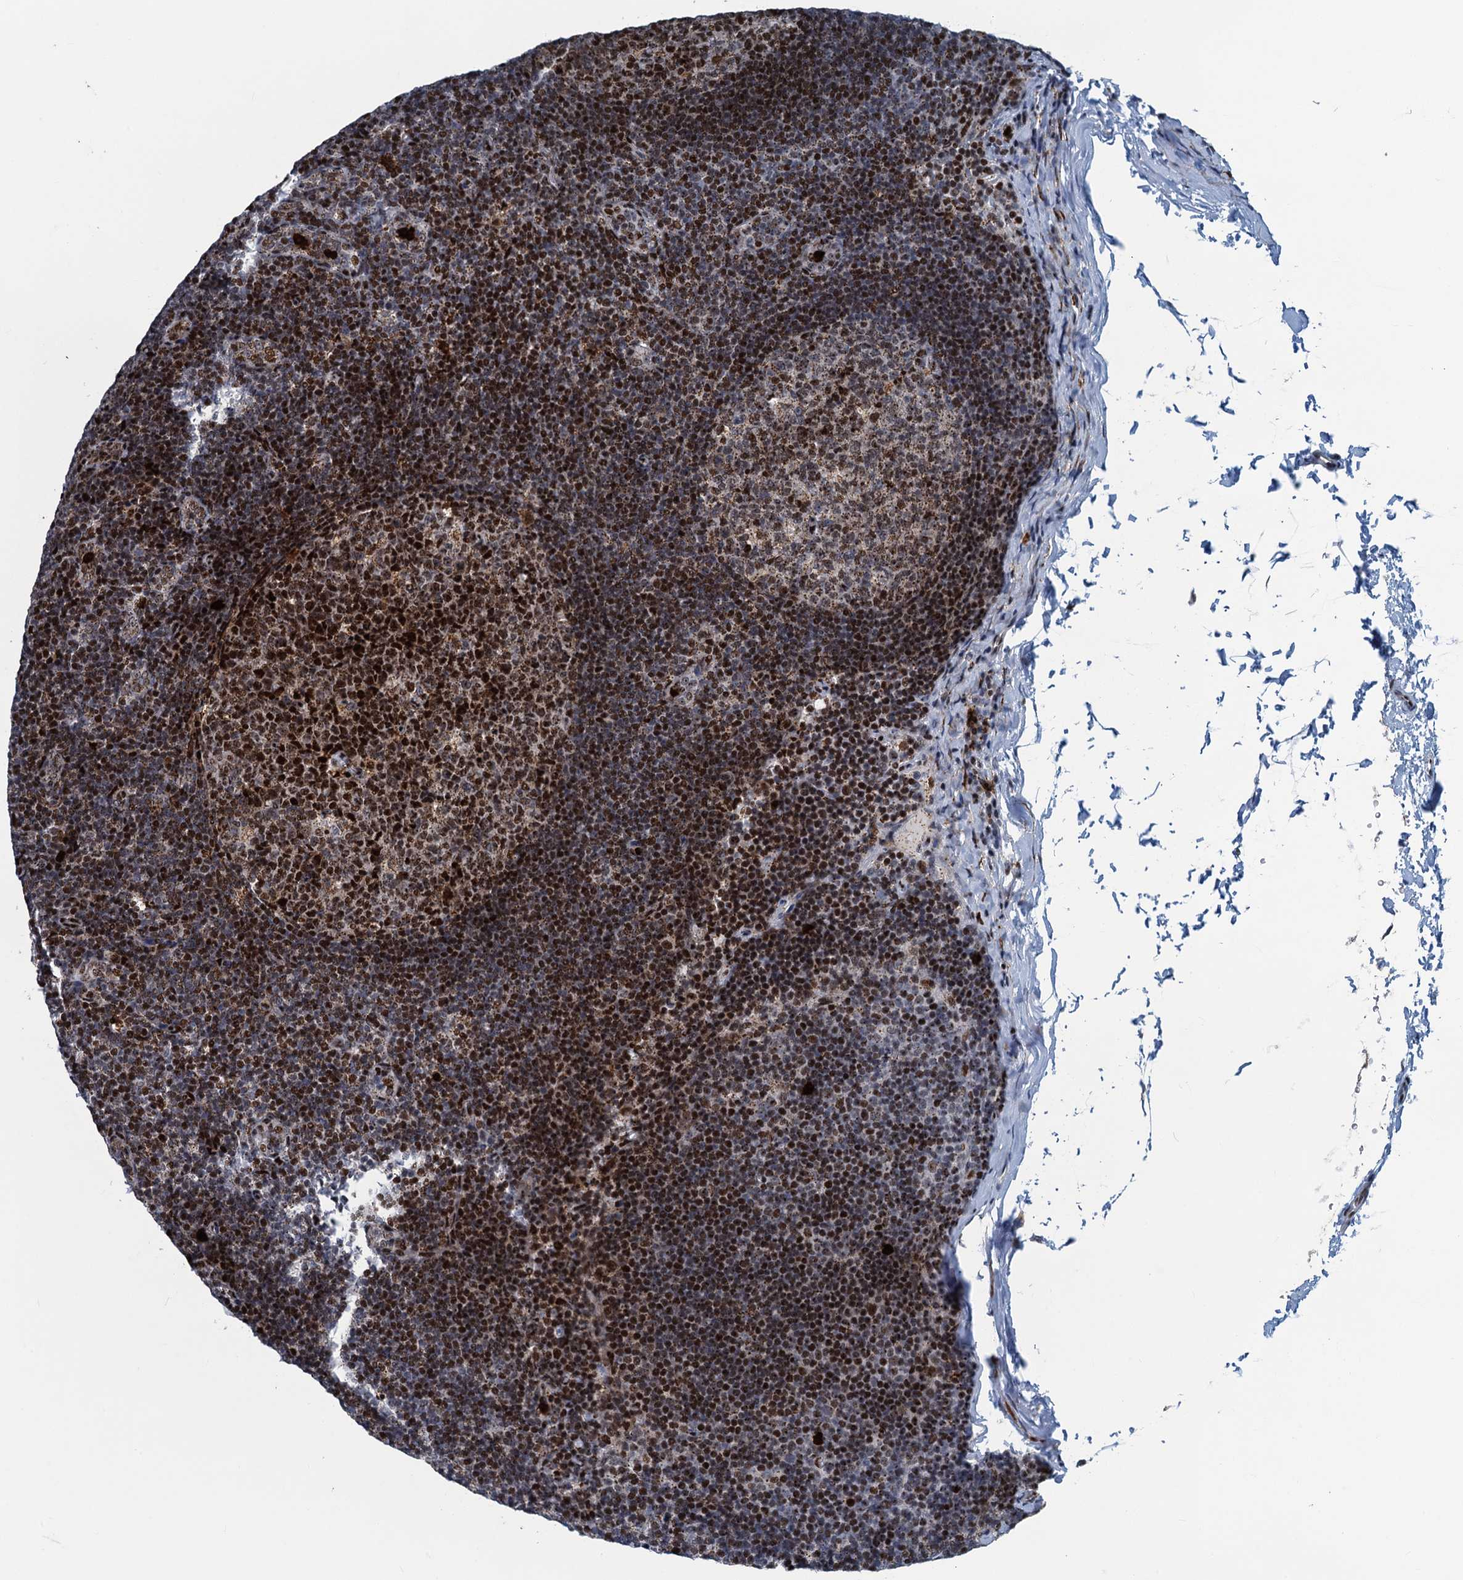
{"staining": {"intensity": "strong", "quantity": ">75%", "location": "nuclear"}, "tissue": "lymph node", "cell_type": "Germinal center cells", "image_type": "normal", "snomed": [{"axis": "morphology", "description": "Normal tissue, NOS"}, {"axis": "topography", "description": "Lymph node"}], "caption": "Lymph node stained with DAB (3,3'-diaminobenzidine) IHC shows high levels of strong nuclear positivity in approximately >75% of germinal center cells.", "gene": "ANKRD13D", "patient": {"sex": "female", "age": 22}}